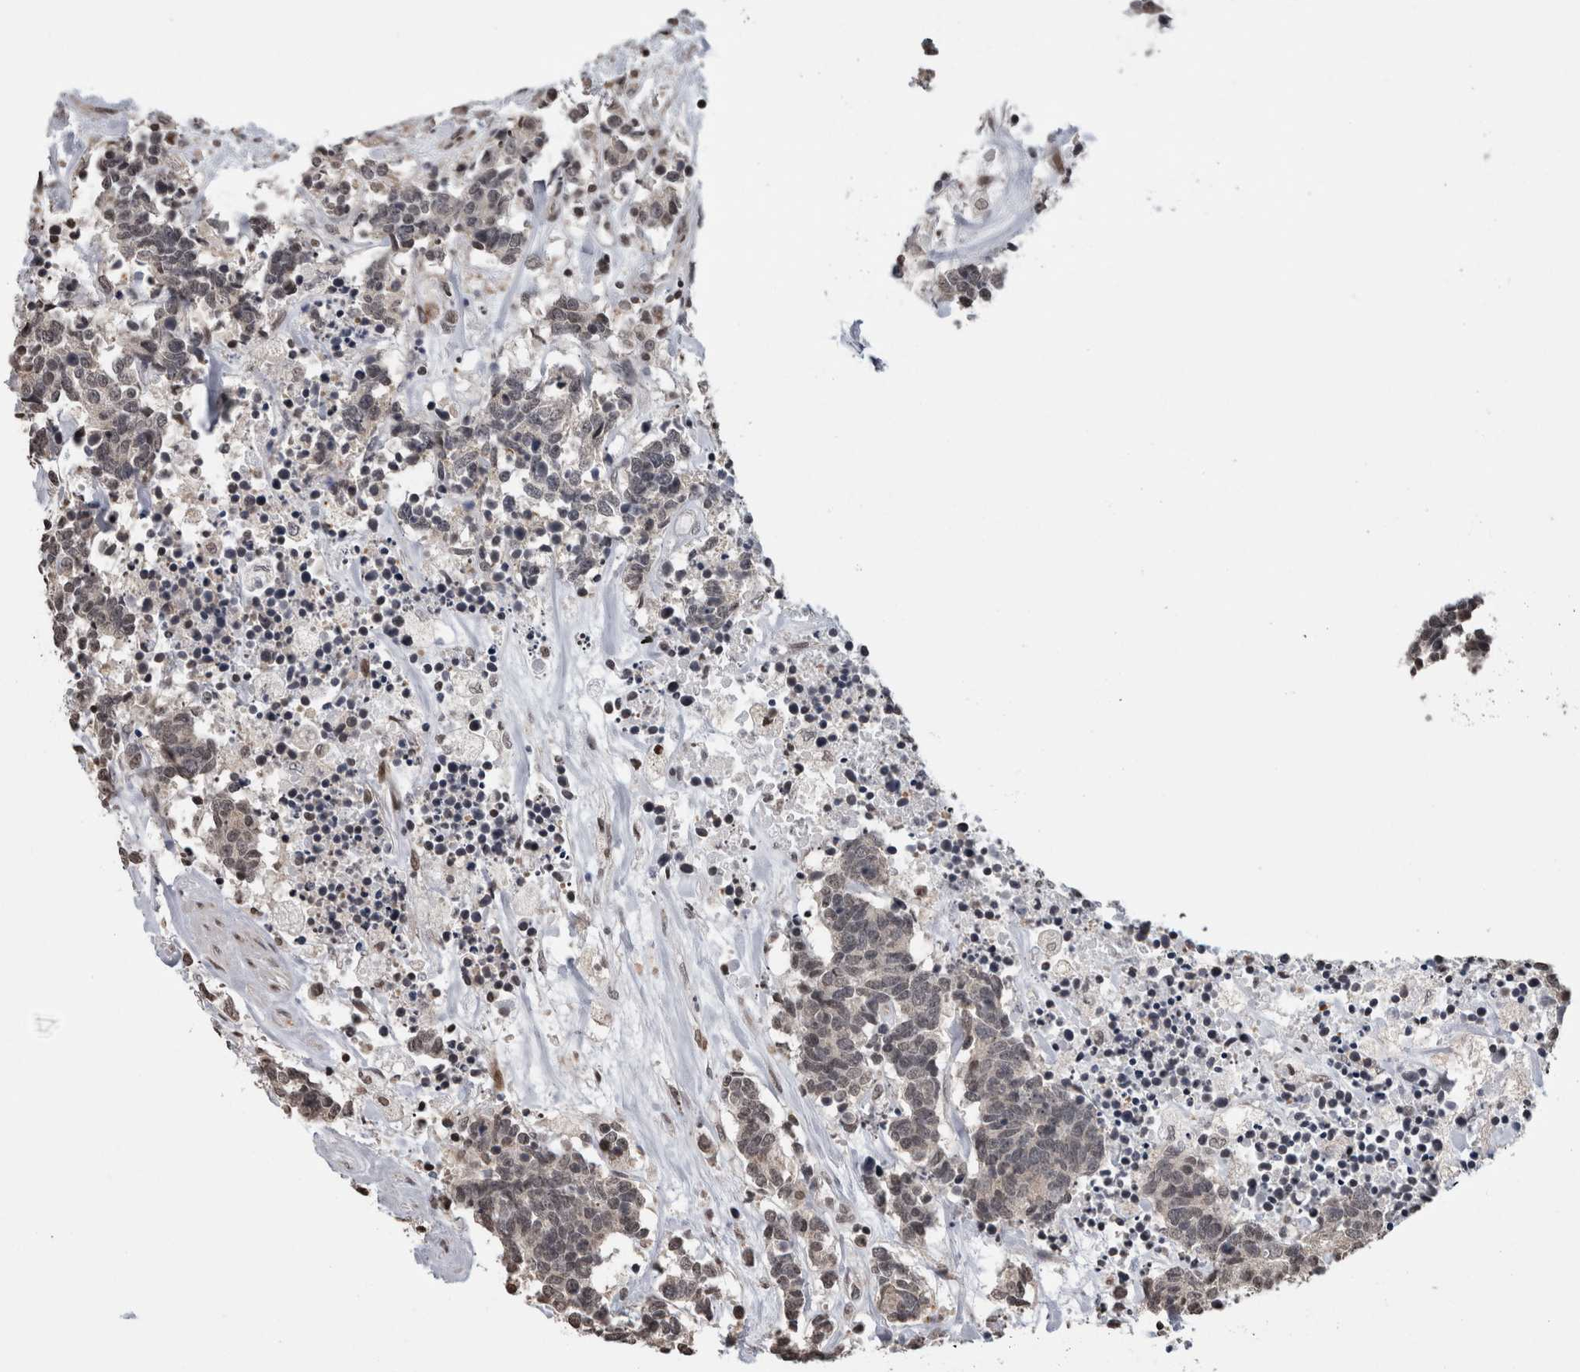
{"staining": {"intensity": "negative", "quantity": "none", "location": "none"}, "tissue": "carcinoid", "cell_type": "Tumor cells", "image_type": "cancer", "snomed": [{"axis": "morphology", "description": "Carcinoma, NOS"}, {"axis": "morphology", "description": "Carcinoid, malignant, NOS"}, {"axis": "topography", "description": "Urinary bladder"}], "caption": "A histopathology image of human malignant carcinoid is negative for staining in tumor cells. (DAB immunohistochemistry (IHC), high magnification).", "gene": "ZBTB11", "patient": {"sex": "male", "age": 57}}